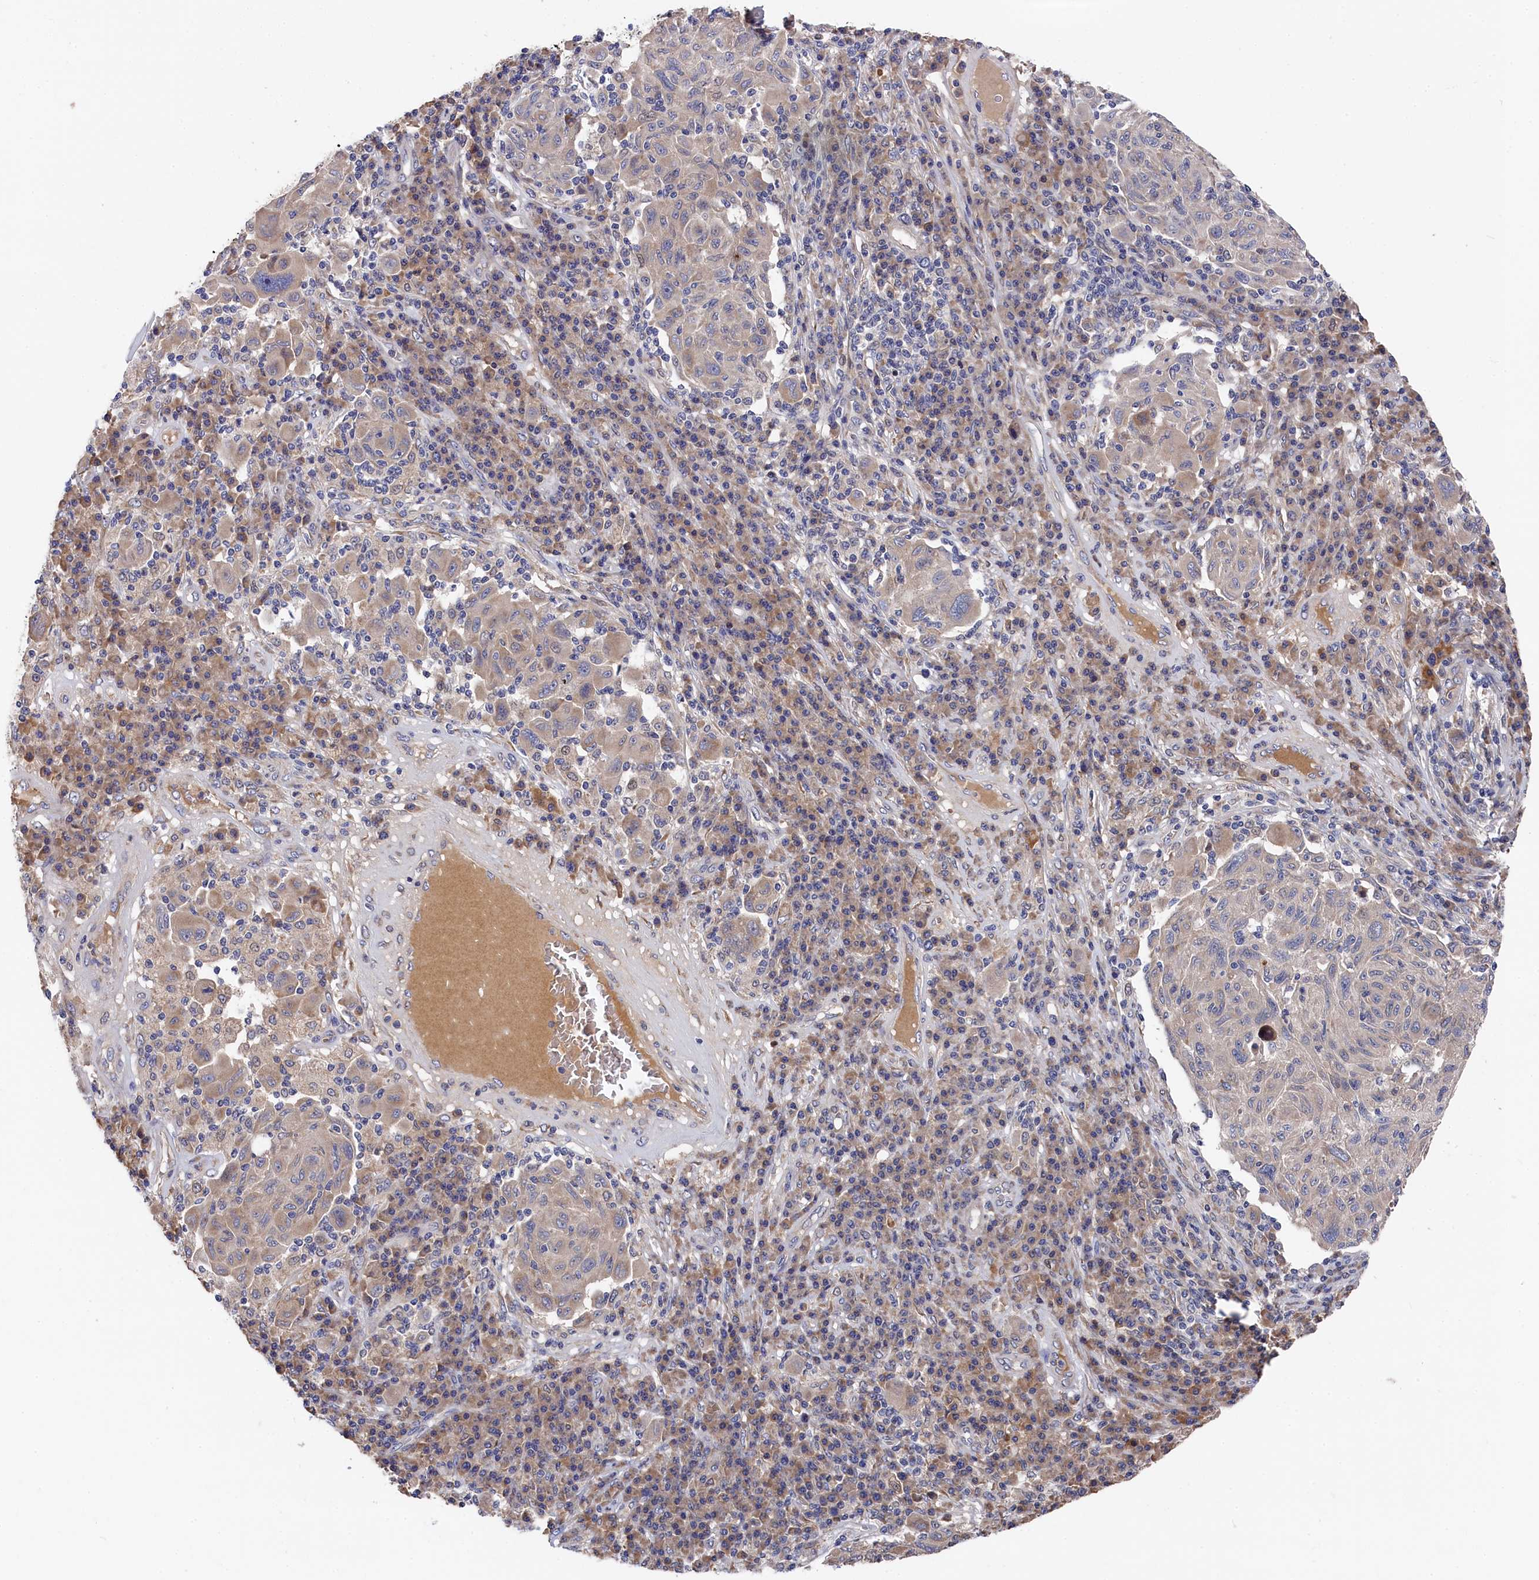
{"staining": {"intensity": "negative", "quantity": "none", "location": "none"}, "tissue": "melanoma", "cell_type": "Tumor cells", "image_type": "cancer", "snomed": [{"axis": "morphology", "description": "Malignant melanoma, NOS"}, {"axis": "topography", "description": "Skin"}], "caption": "The histopathology image exhibits no significant staining in tumor cells of melanoma.", "gene": "CYB5D2", "patient": {"sex": "male", "age": 53}}